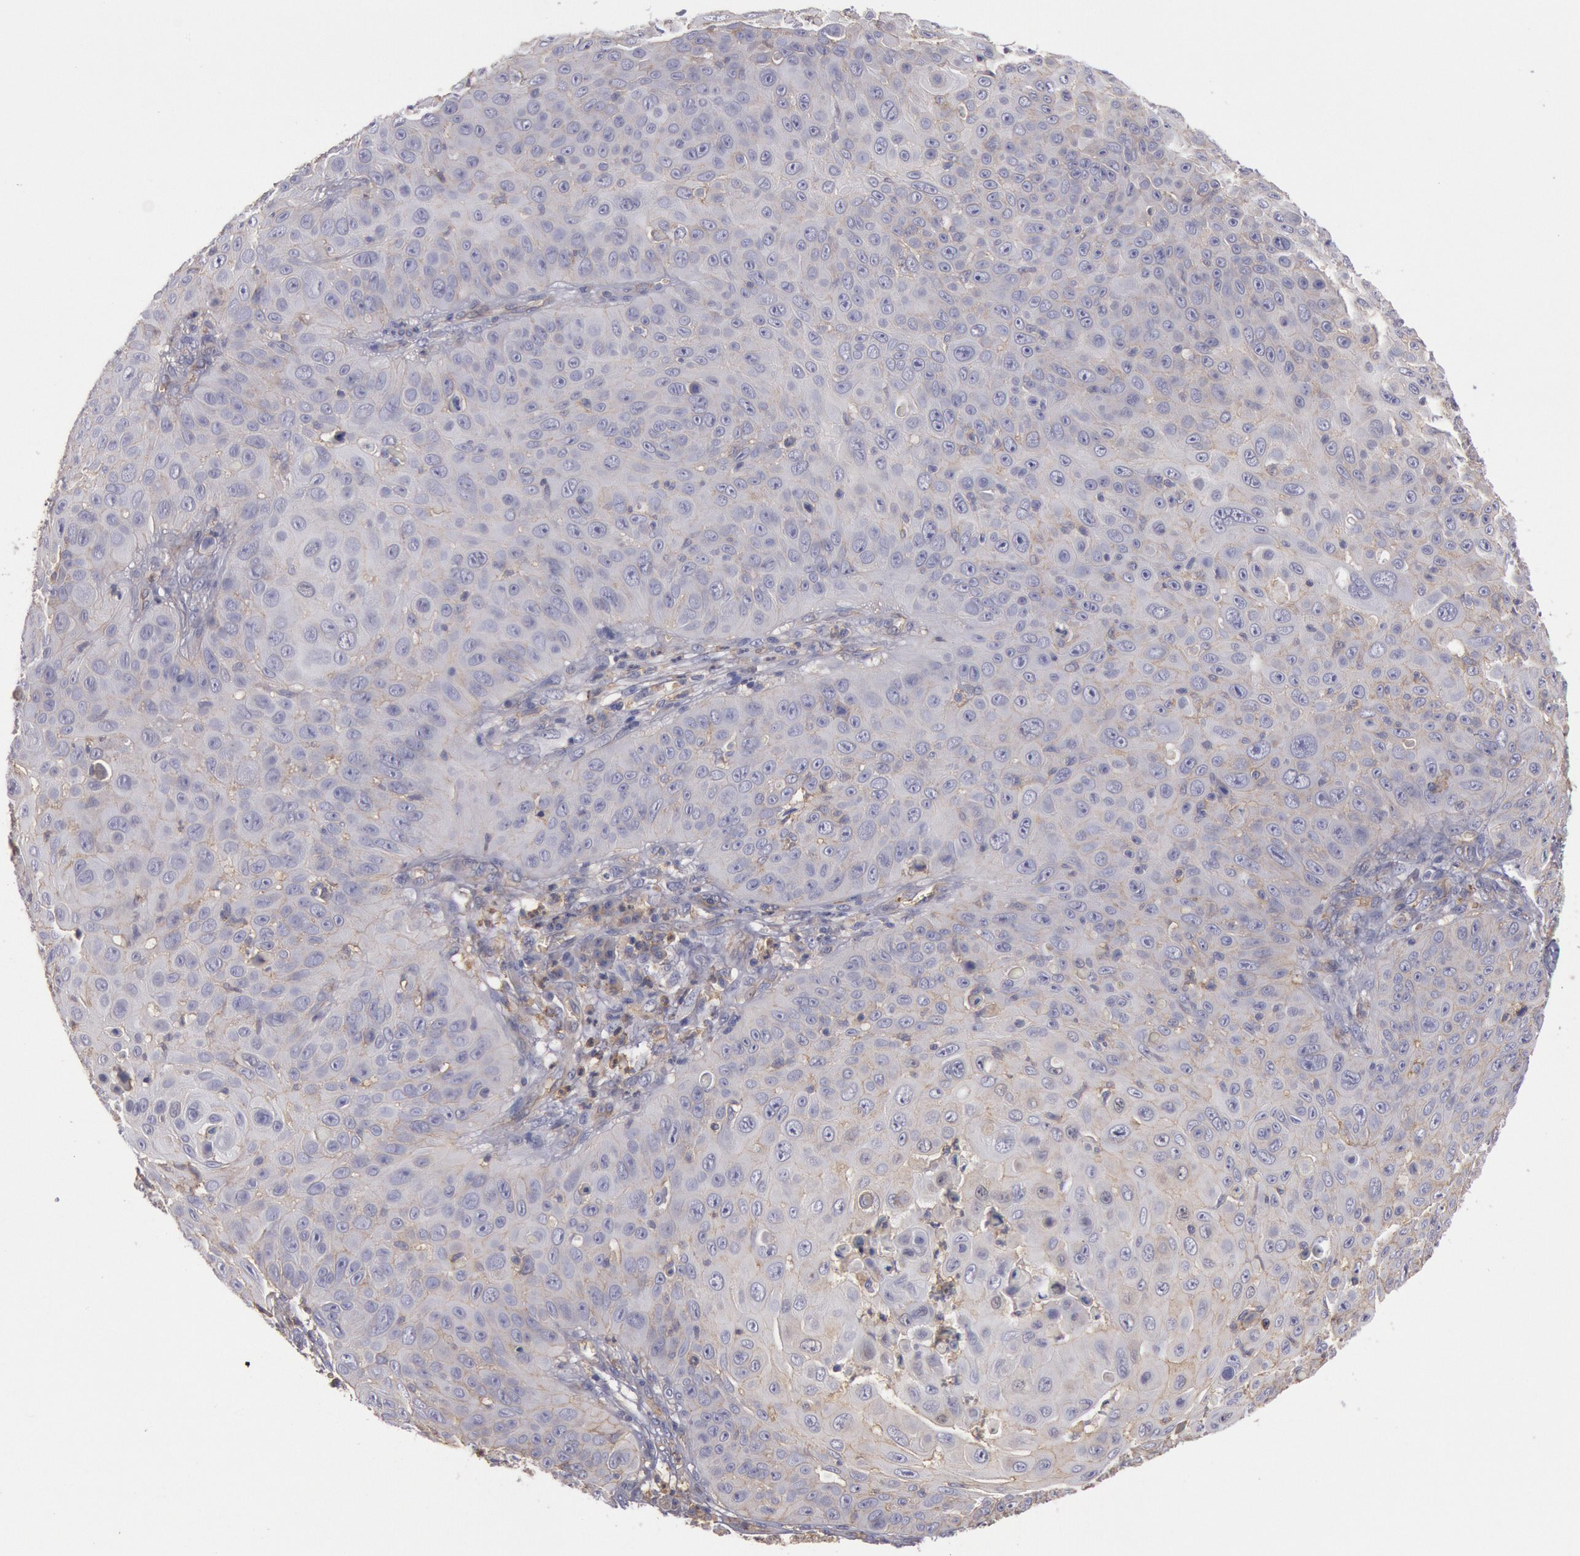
{"staining": {"intensity": "weak", "quantity": "<25%", "location": "cytoplasmic/membranous"}, "tissue": "skin cancer", "cell_type": "Tumor cells", "image_type": "cancer", "snomed": [{"axis": "morphology", "description": "Squamous cell carcinoma, NOS"}, {"axis": "topography", "description": "Skin"}], "caption": "This histopathology image is of squamous cell carcinoma (skin) stained with IHC to label a protein in brown with the nuclei are counter-stained blue. There is no positivity in tumor cells.", "gene": "SNAP23", "patient": {"sex": "male", "age": 82}}